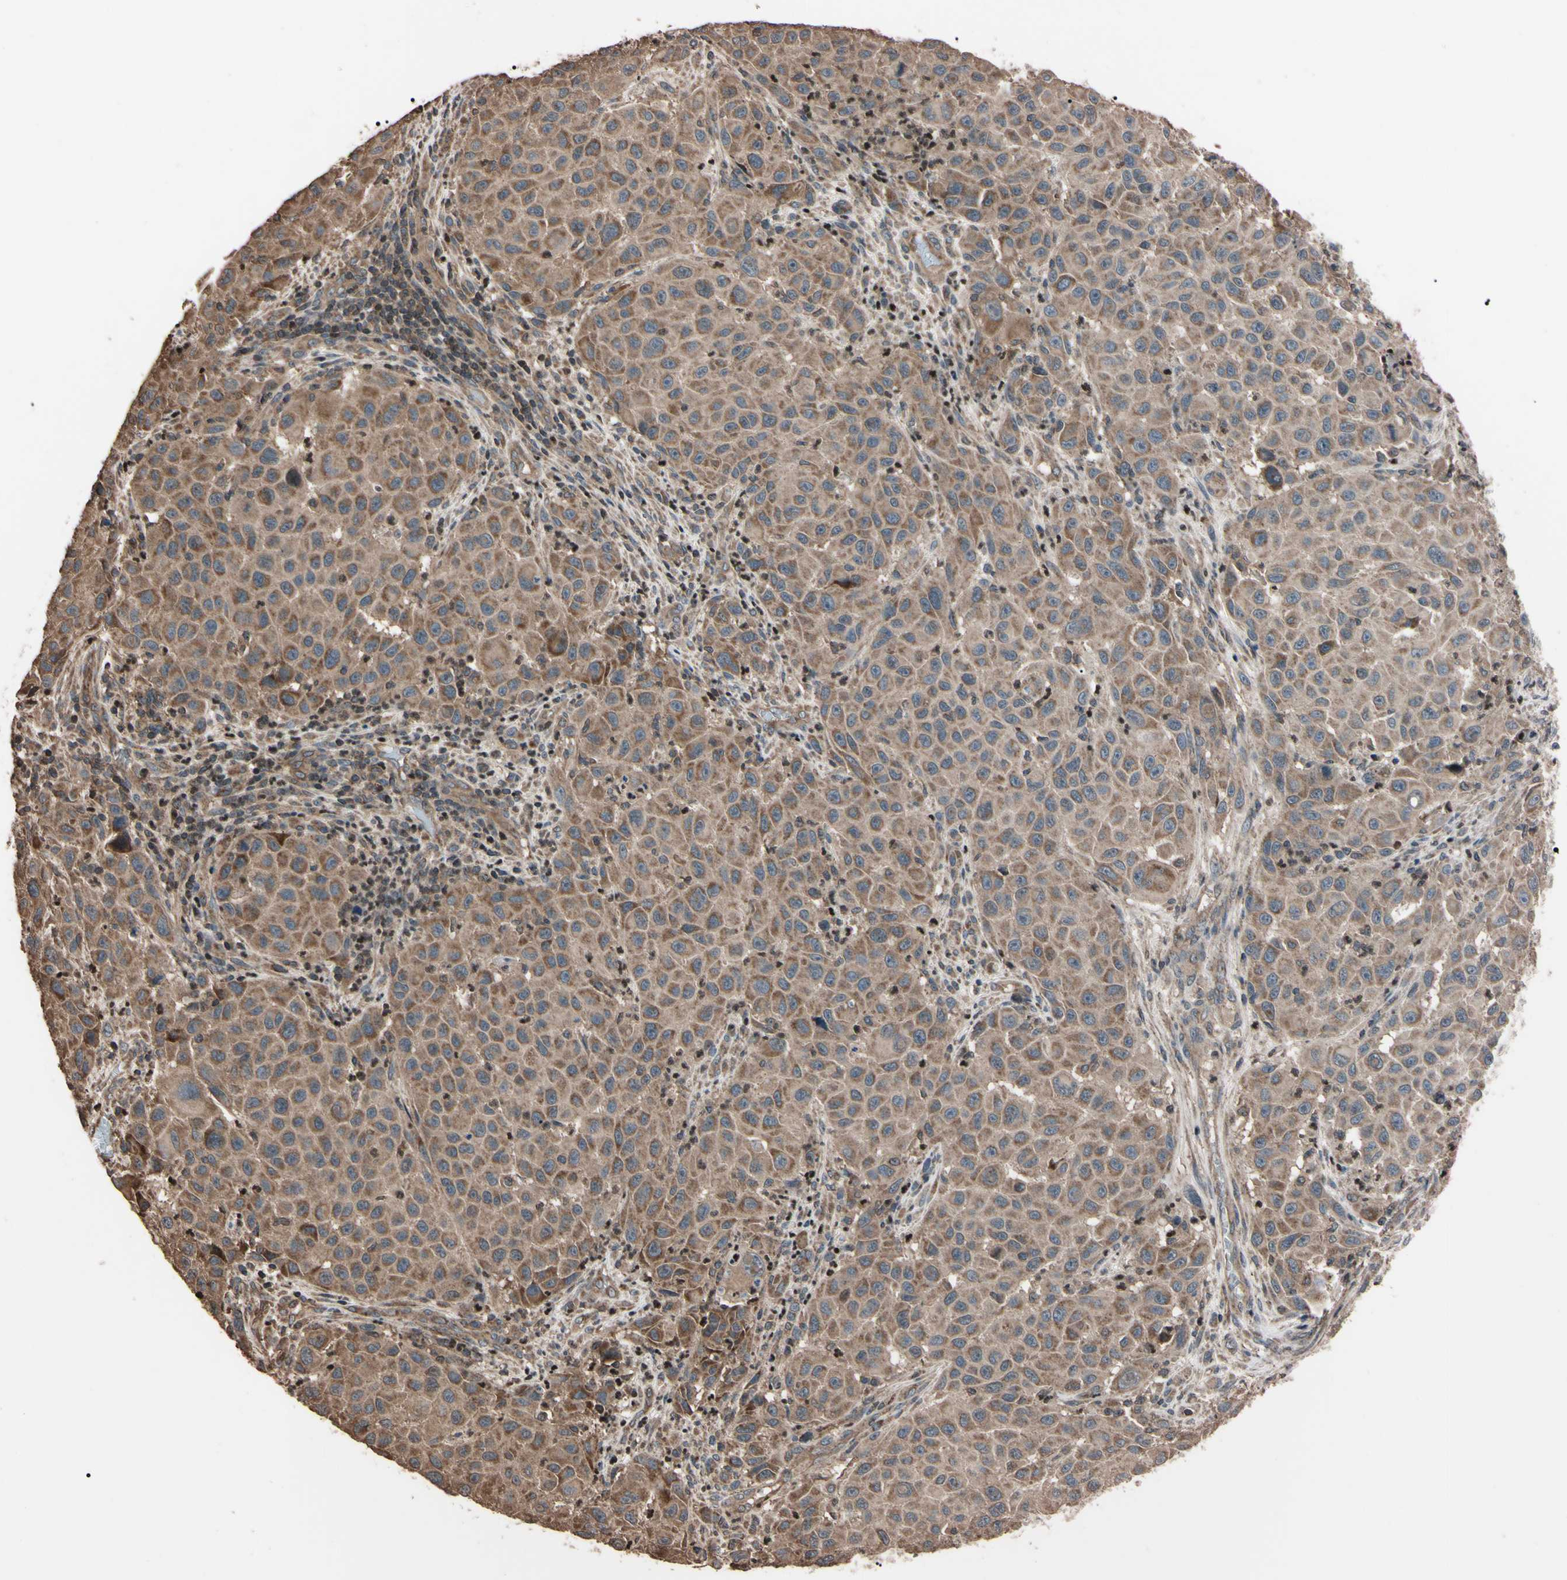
{"staining": {"intensity": "weak", "quantity": ">75%", "location": "cytoplasmic/membranous"}, "tissue": "melanoma", "cell_type": "Tumor cells", "image_type": "cancer", "snomed": [{"axis": "morphology", "description": "Malignant melanoma, Metastatic site"}, {"axis": "topography", "description": "Lymph node"}], "caption": "There is low levels of weak cytoplasmic/membranous staining in tumor cells of malignant melanoma (metastatic site), as demonstrated by immunohistochemical staining (brown color).", "gene": "TNFRSF1A", "patient": {"sex": "male", "age": 61}}